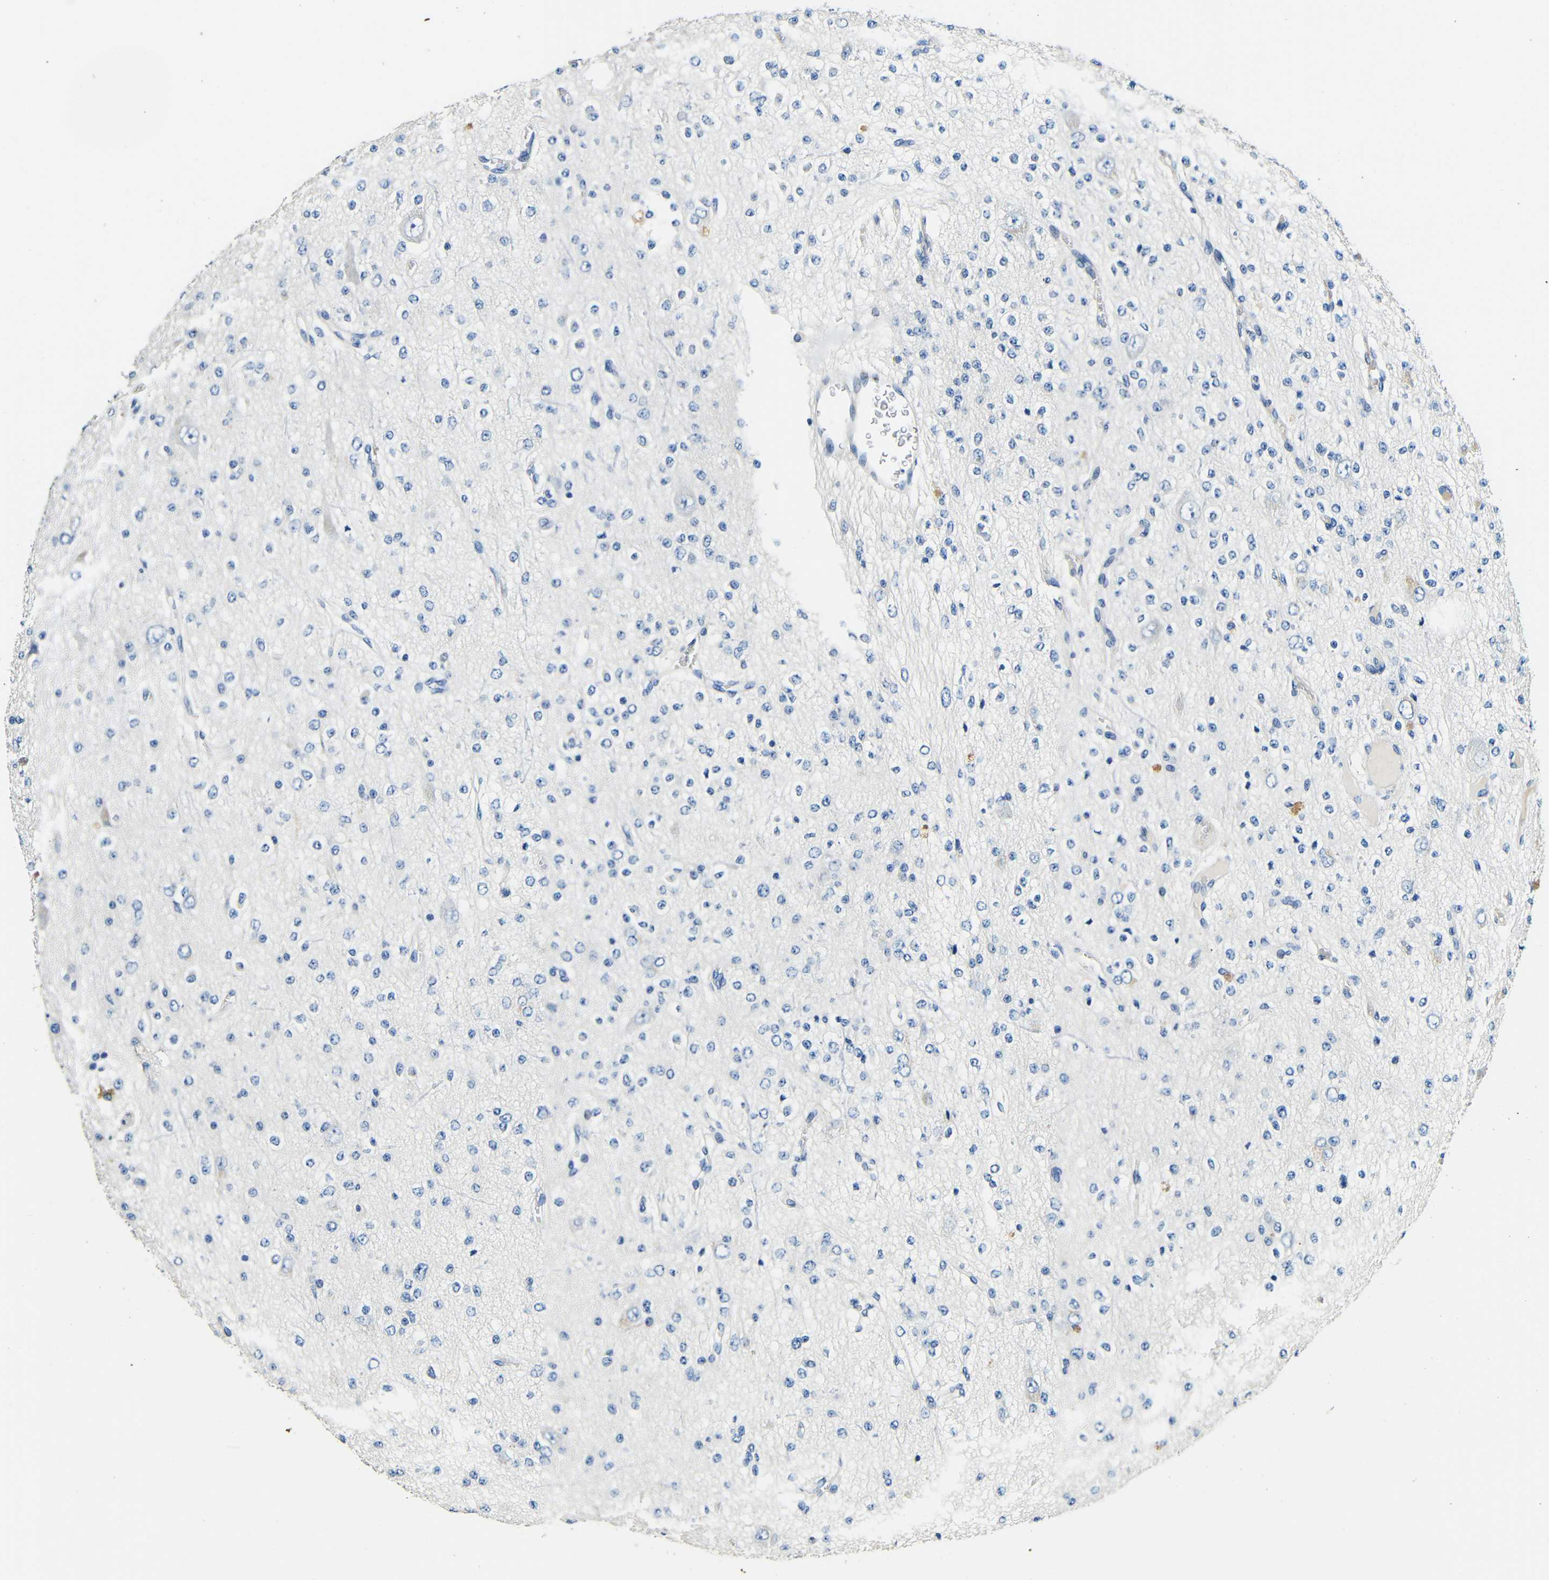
{"staining": {"intensity": "negative", "quantity": "none", "location": "none"}, "tissue": "glioma", "cell_type": "Tumor cells", "image_type": "cancer", "snomed": [{"axis": "morphology", "description": "Glioma, malignant, Low grade"}, {"axis": "topography", "description": "Brain"}], "caption": "Immunohistochemistry (IHC) image of neoplastic tissue: human low-grade glioma (malignant) stained with DAB (3,3'-diaminobenzidine) demonstrates no significant protein staining in tumor cells.", "gene": "FMO5", "patient": {"sex": "male", "age": 38}}